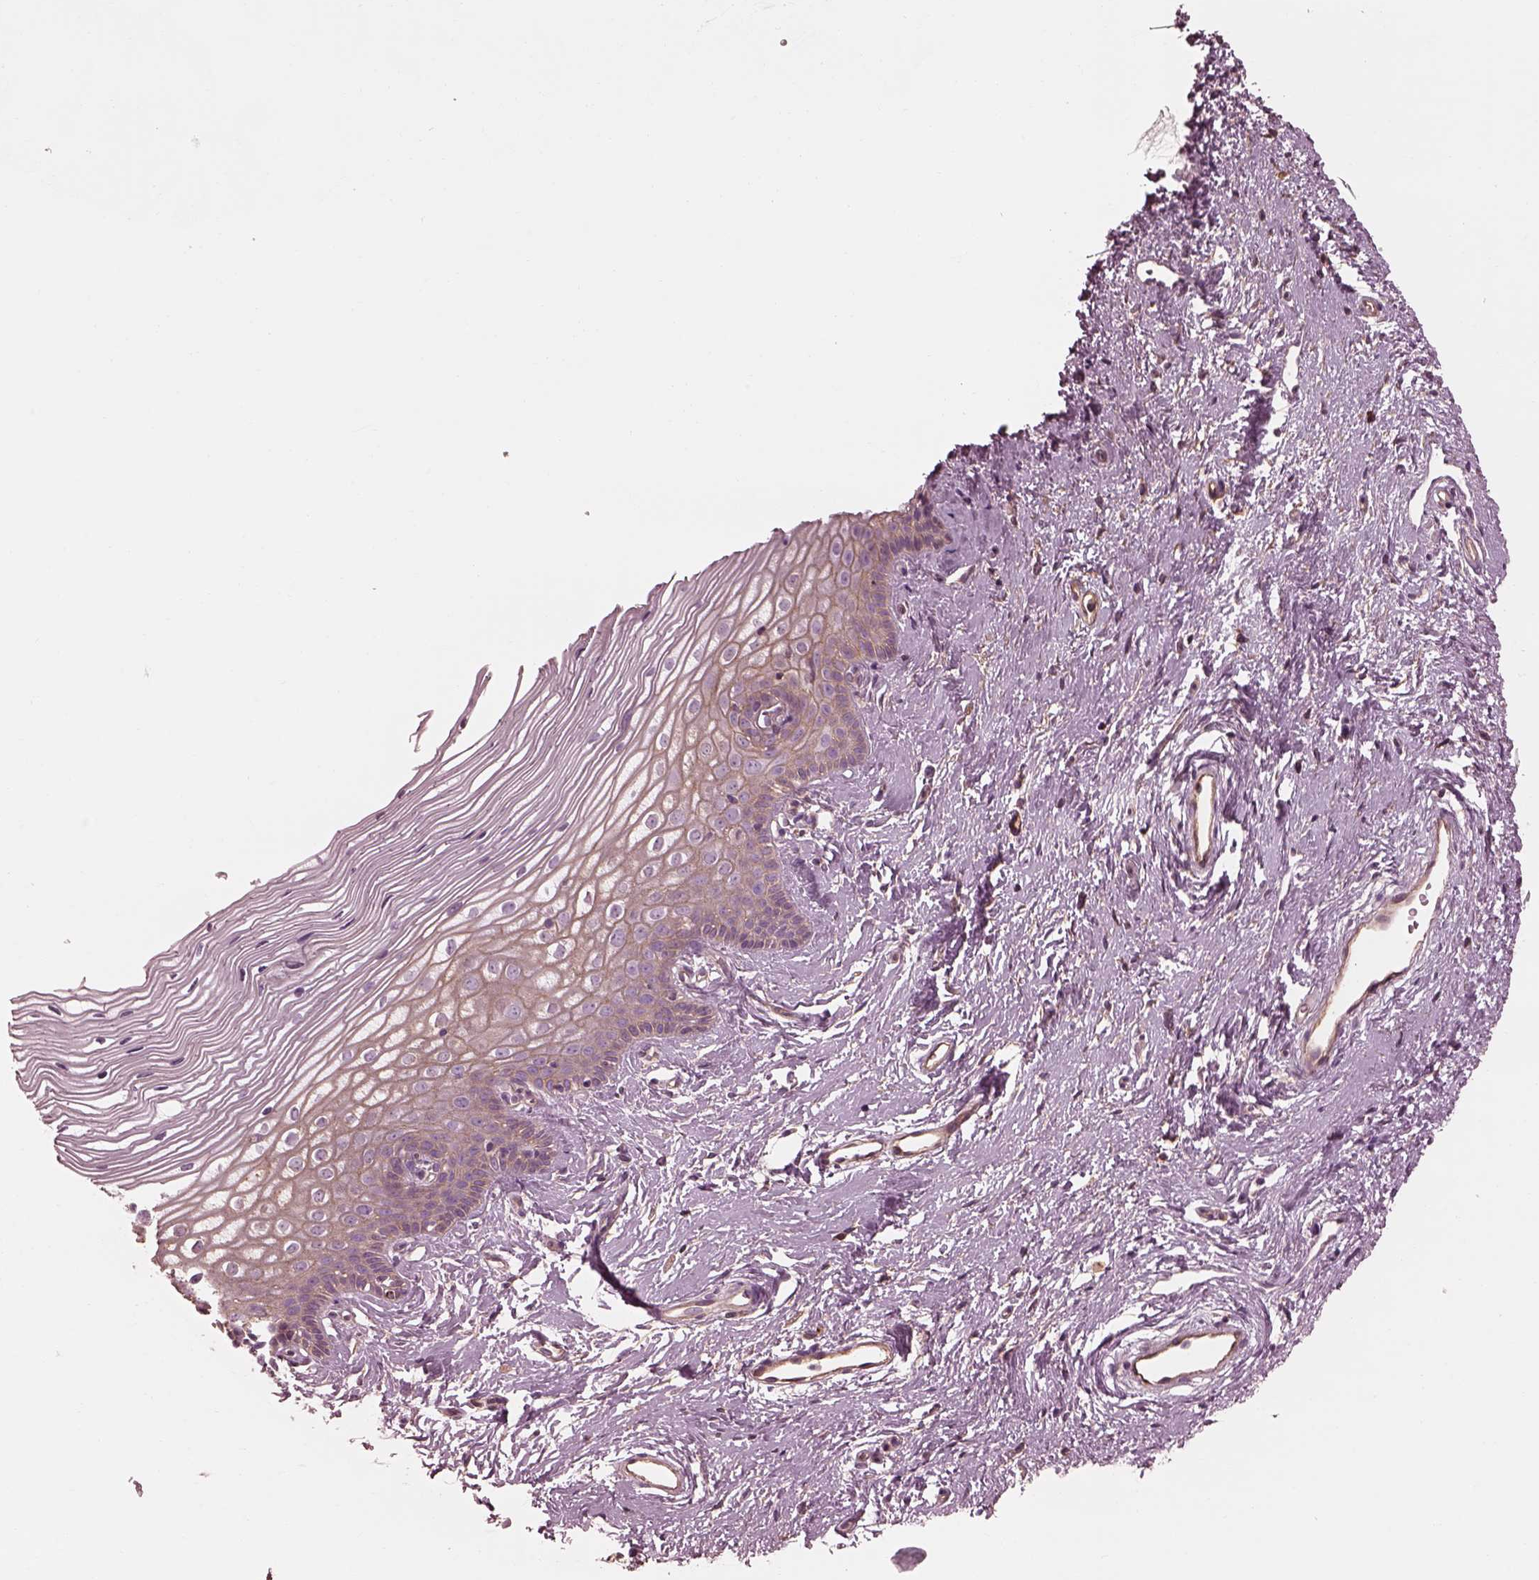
{"staining": {"intensity": "moderate", "quantity": ">75%", "location": "cytoplasmic/membranous"}, "tissue": "cervix", "cell_type": "Glandular cells", "image_type": "normal", "snomed": [{"axis": "morphology", "description": "Normal tissue, NOS"}, {"axis": "topography", "description": "Cervix"}], "caption": "This is an image of IHC staining of normal cervix, which shows moderate positivity in the cytoplasmic/membranous of glandular cells.", "gene": "ELAPOR1", "patient": {"sex": "female", "age": 40}}